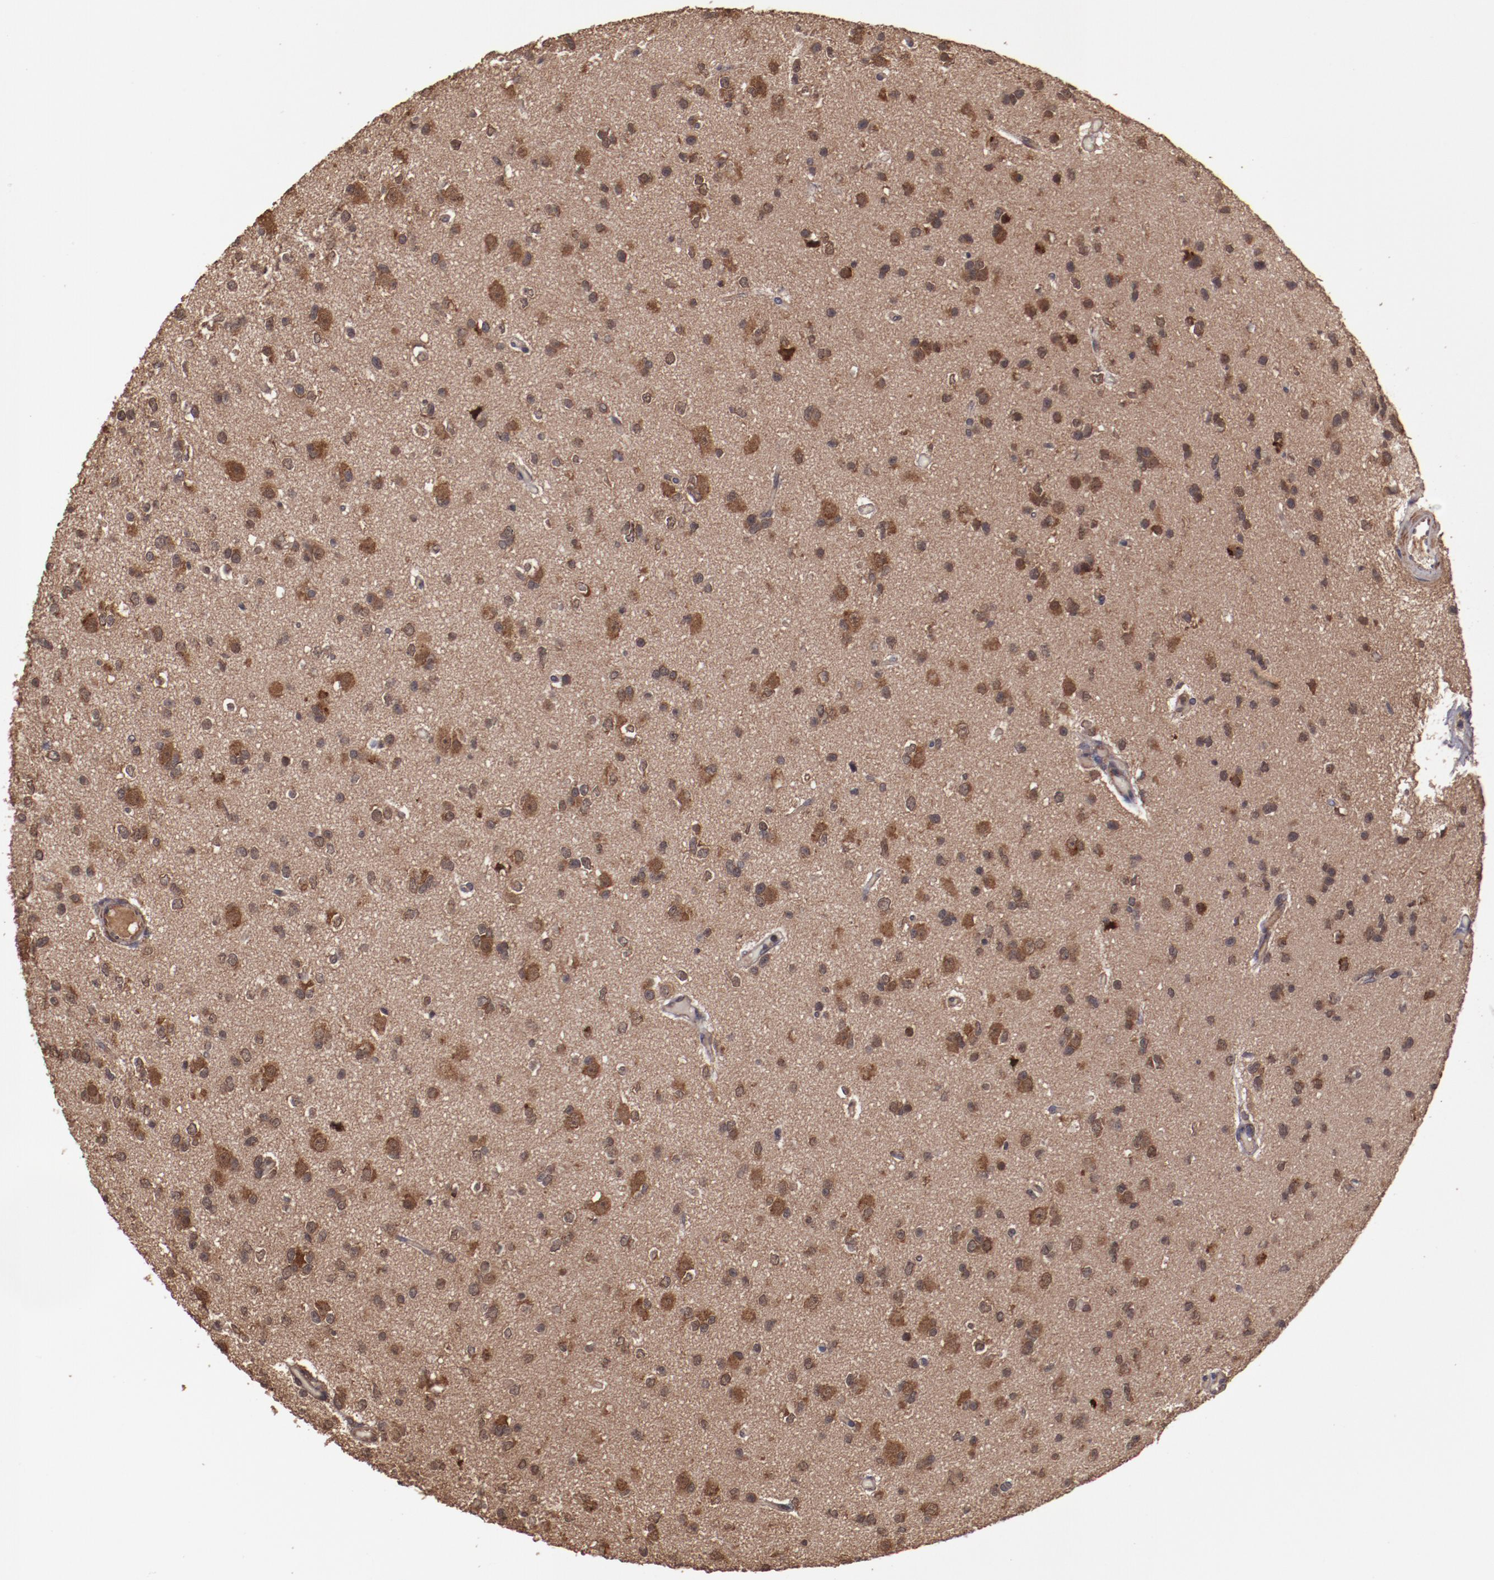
{"staining": {"intensity": "strong", "quantity": ">75%", "location": "cytoplasmic/membranous"}, "tissue": "glioma", "cell_type": "Tumor cells", "image_type": "cancer", "snomed": [{"axis": "morphology", "description": "Glioma, malignant, Low grade"}, {"axis": "topography", "description": "Brain"}], "caption": "This is an image of immunohistochemistry staining of malignant glioma (low-grade), which shows strong expression in the cytoplasmic/membranous of tumor cells.", "gene": "TXNDC16", "patient": {"sex": "male", "age": 42}}